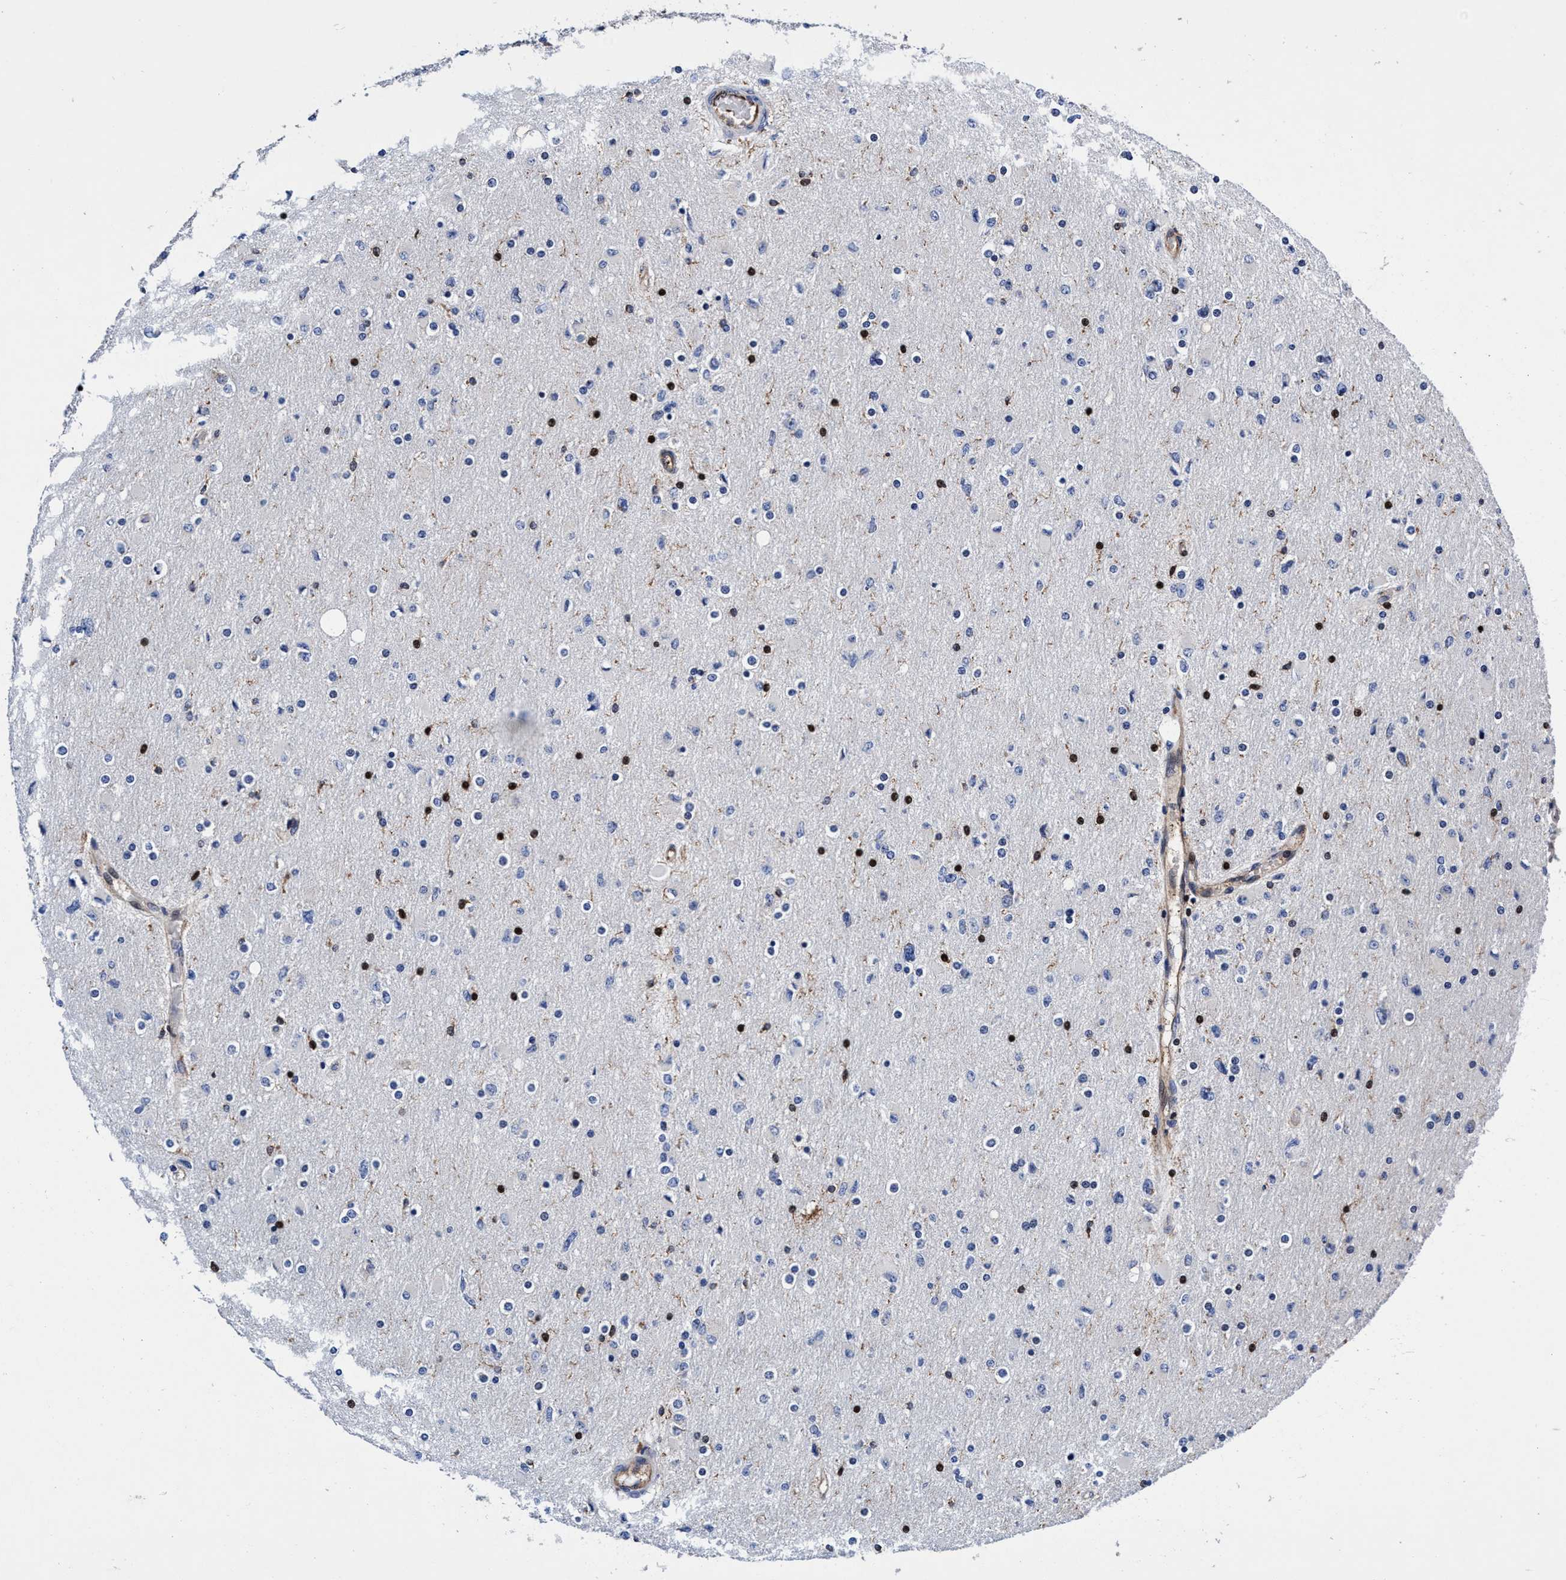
{"staining": {"intensity": "strong", "quantity": "<25%", "location": "nuclear"}, "tissue": "glioma", "cell_type": "Tumor cells", "image_type": "cancer", "snomed": [{"axis": "morphology", "description": "Glioma, malignant, High grade"}, {"axis": "topography", "description": "Cerebral cortex"}], "caption": "This histopathology image reveals malignant high-grade glioma stained with IHC to label a protein in brown. The nuclear of tumor cells show strong positivity for the protein. Nuclei are counter-stained blue.", "gene": "UBALD2", "patient": {"sex": "female", "age": 36}}